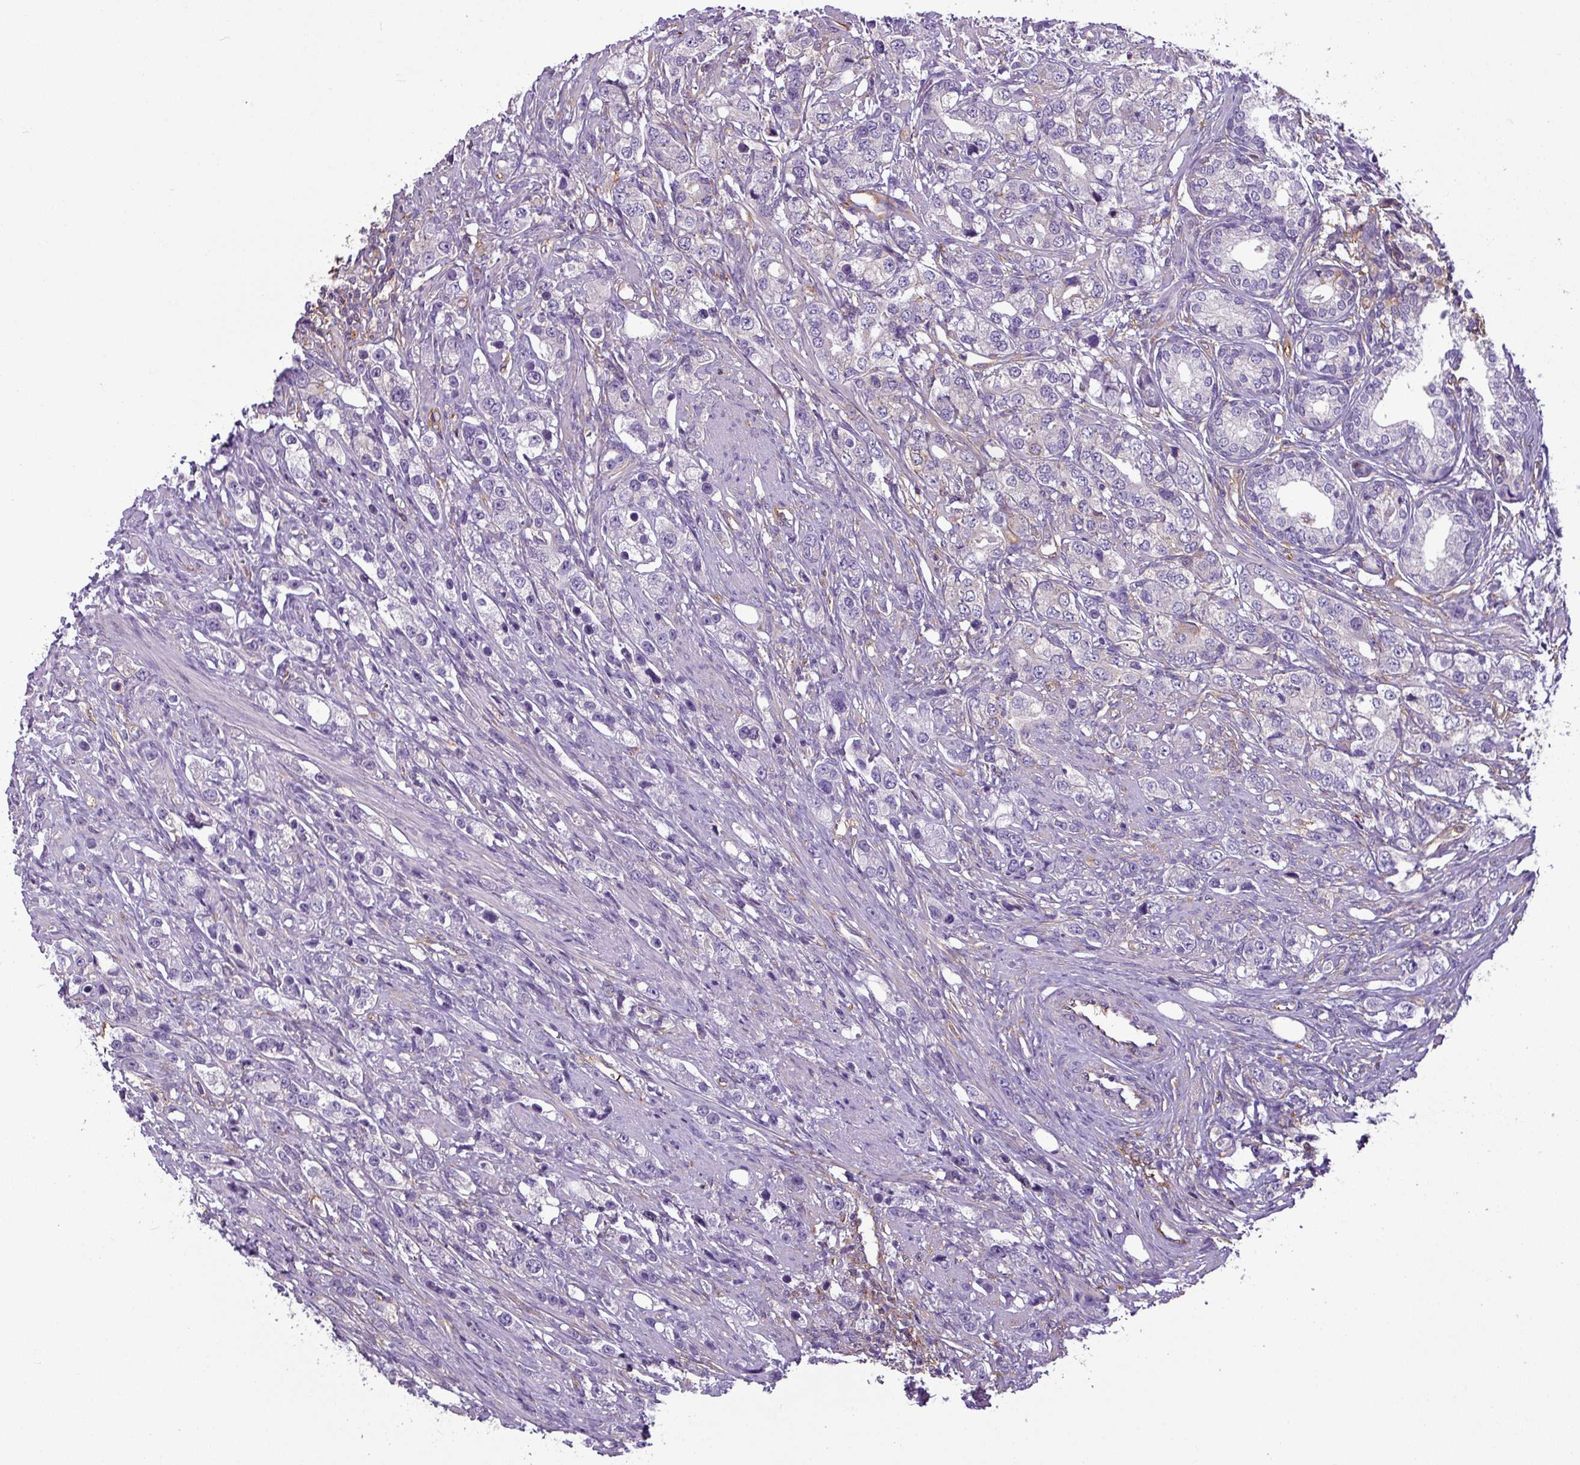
{"staining": {"intensity": "negative", "quantity": "none", "location": "none"}, "tissue": "prostate cancer", "cell_type": "Tumor cells", "image_type": "cancer", "snomed": [{"axis": "morphology", "description": "Adenocarcinoma, High grade"}, {"axis": "topography", "description": "Prostate"}], "caption": "Tumor cells are negative for brown protein staining in prostate cancer.", "gene": "XNDC1N", "patient": {"sex": "male", "age": 63}}